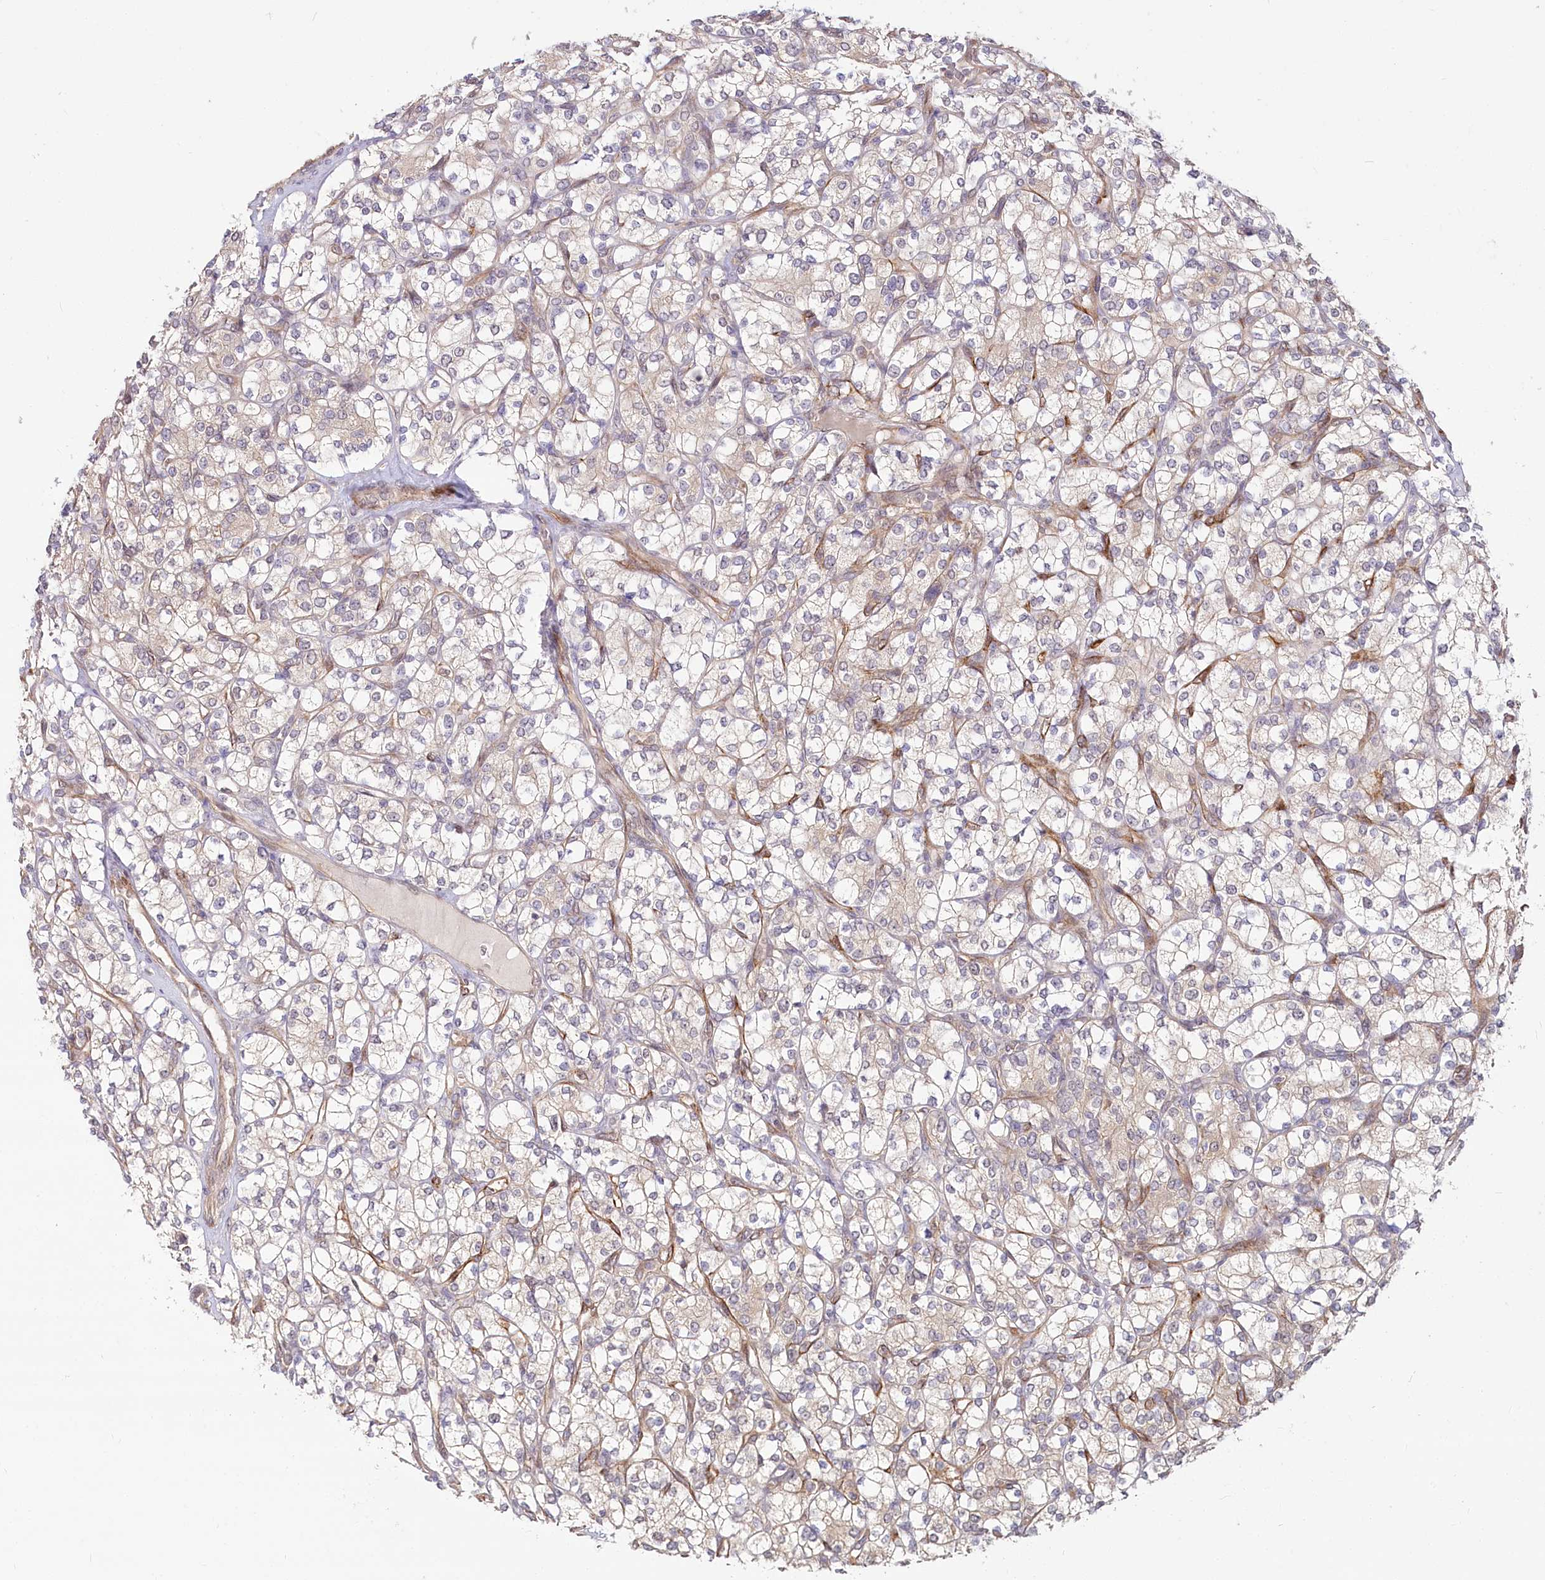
{"staining": {"intensity": "weak", "quantity": "25%-75%", "location": "cytoplasmic/membranous"}, "tissue": "renal cancer", "cell_type": "Tumor cells", "image_type": "cancer", "snomed": [{"axis": "morphology", "description": "Adenocarcinoma, NOS"}, {"axis": "topography", "description": "Kidney"}], "caption": "Immunohistochemistry (IHC) (DAB (3,3'-diaminobenzidine)) staining of adenocarcinoma (renal) demonstrates weak cytoplasmic/membranous protein positivity in approximately 25%-75% of tumor cells. Ihc stains the protein of interest in brown and the nuclei are stained blue.", "gene": "CEP70", "patient": {"sex": "male", "age": 77}}